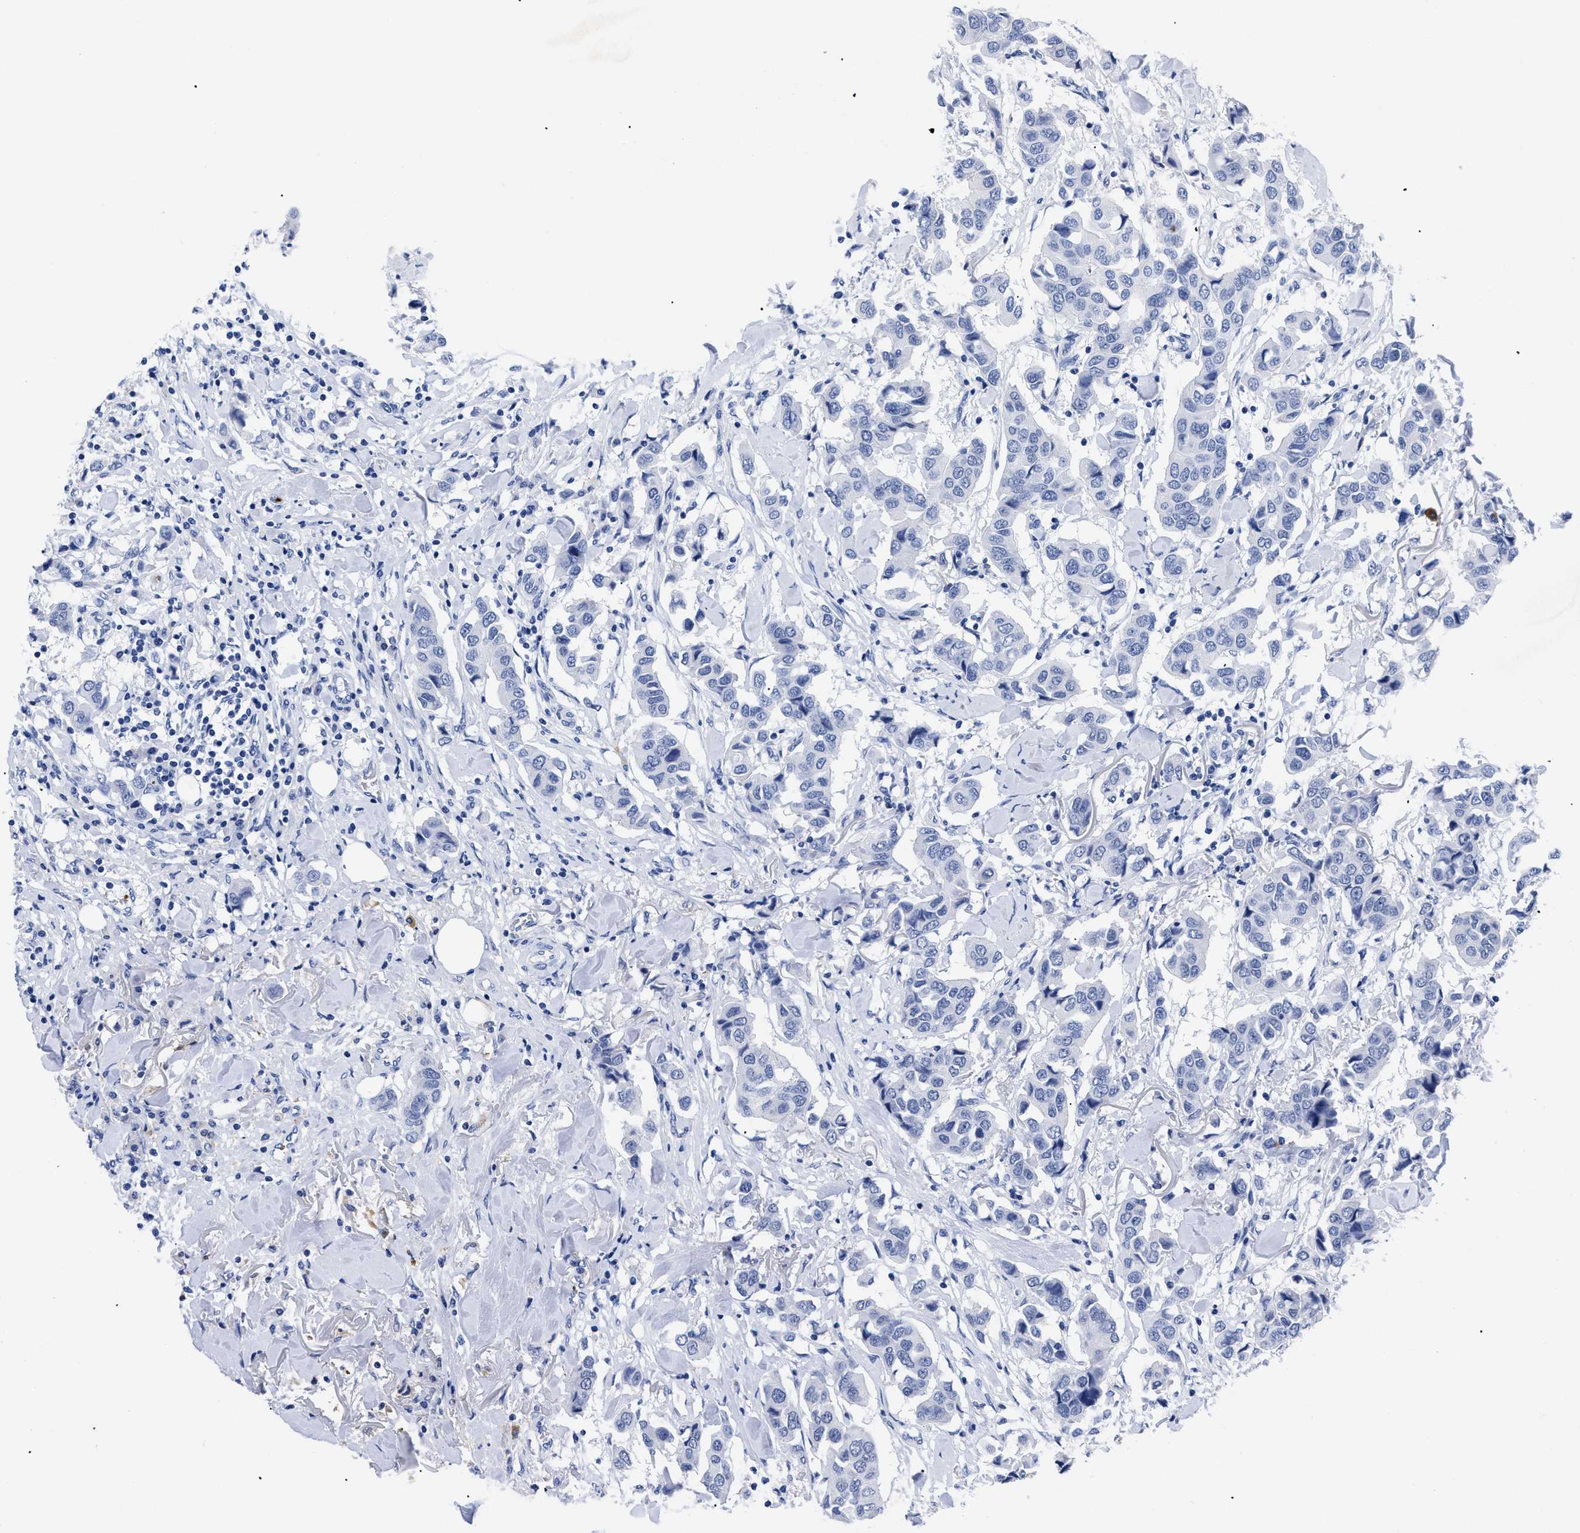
{"staining": {"intensity": "negative", "quantity": "none", "location": "none"}, "tissue": "breast cancer", "cell_type": "Tumor cells", "image_type": "cancer", "snomed": [{"axis": "morphology", "description": "Duct carcinoma"}, {"axis": "topography", "description": "Breast"}], "caption": "This micrograph is of infiltrating ductal carcinoma (breast) stained with immunohistochemistry (IHC) to label a protein in brown with the nuclei are counter-stained blue. There is no staining in tumor cells.", "gene": "TREML1", "patient": {"sex": "female", "age": 80}}